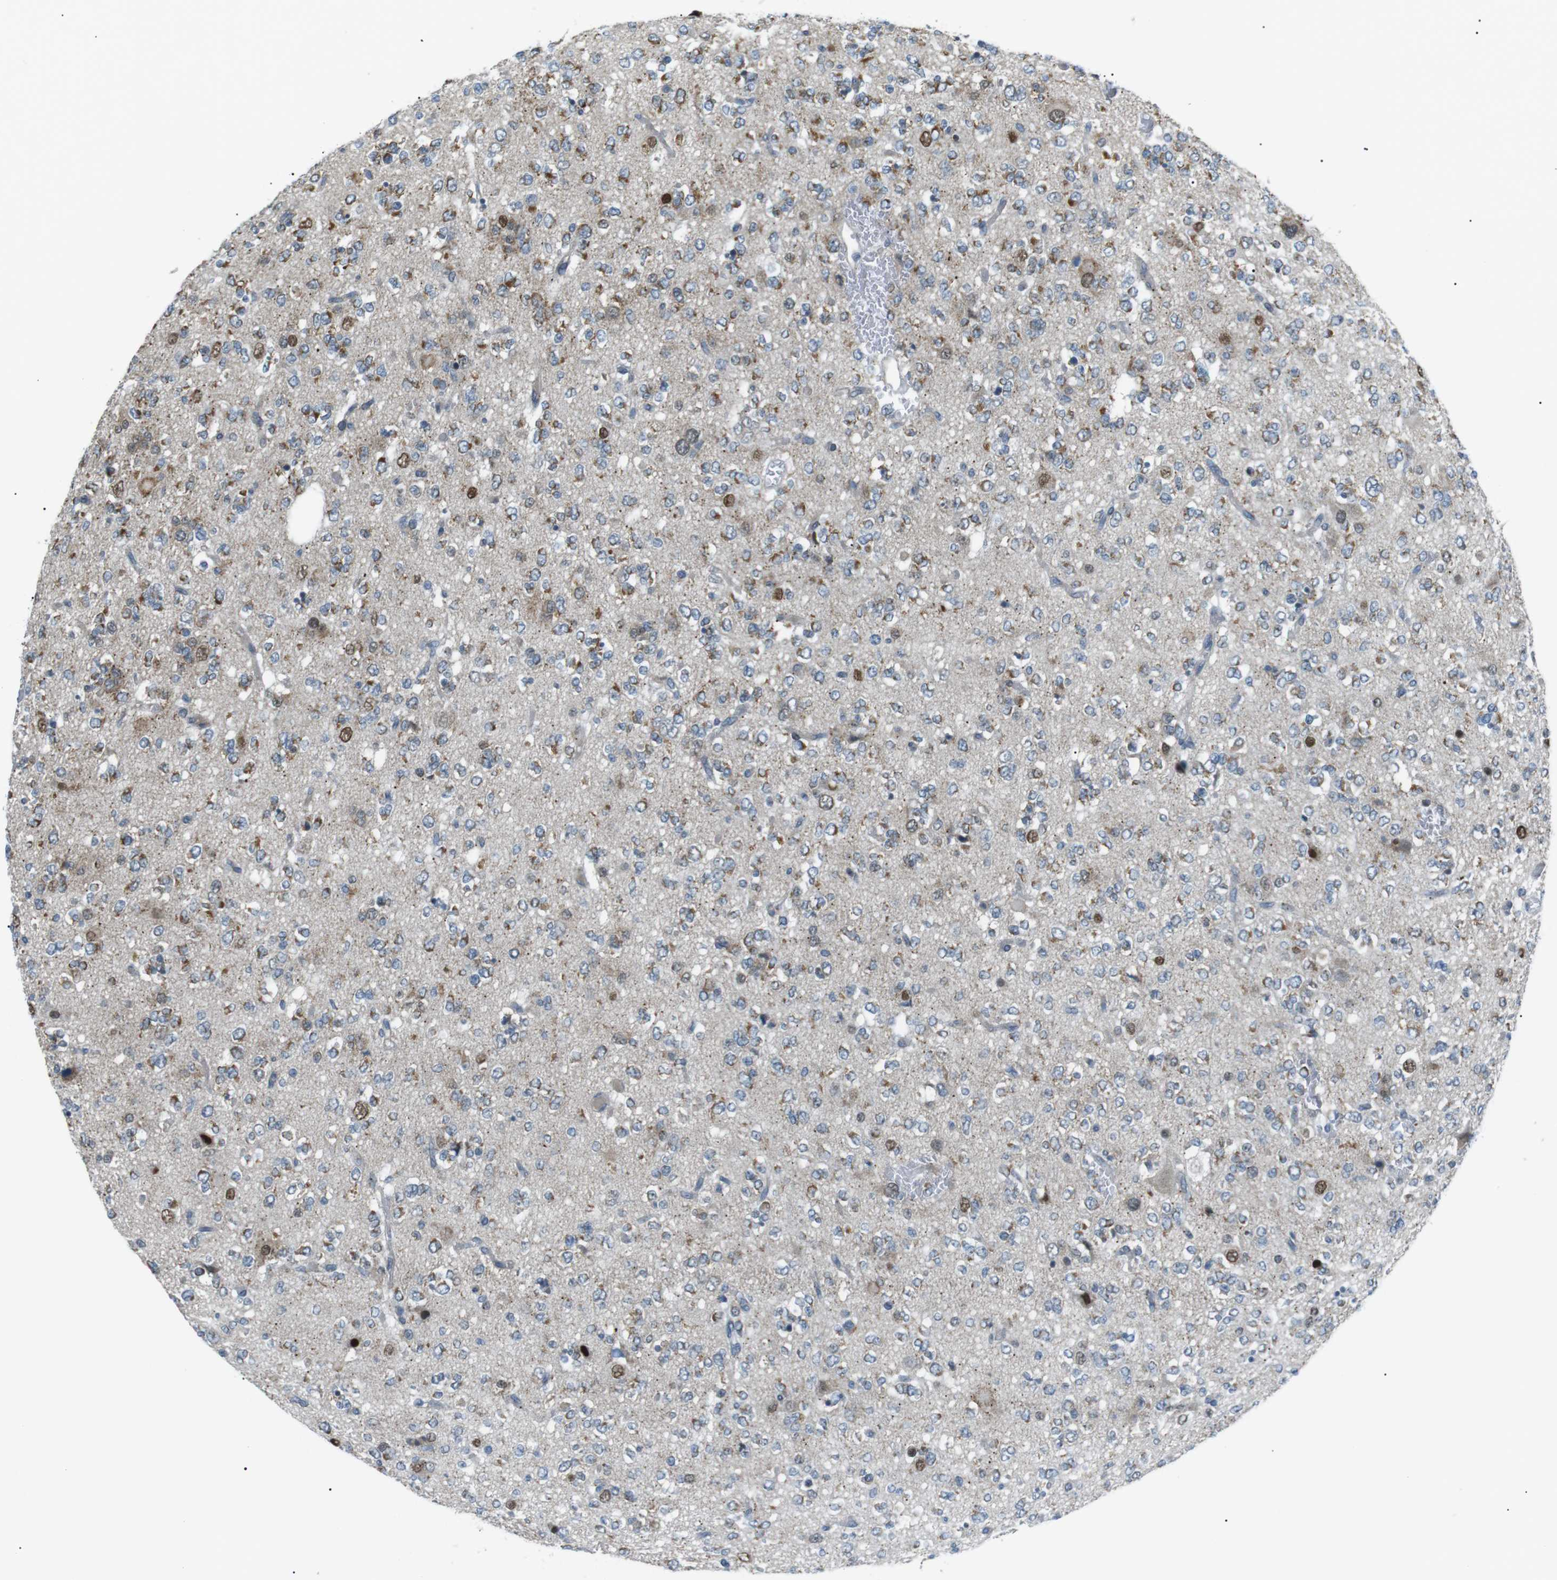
{"staining": {"intensity": "moderate", "quantity": "25%-75%", "location": "cytoplasmic/membranous"}, "tissue": "glioma", "cell_type": "Tumor cells", "image_type": "cancer", "snomed": [{"axis": "morphology", "description": "Glioma, malignant, Low grade"}, {"axis": "topography", "description": "Brain"}], "caption": "About 25%-75% of tumor cells in malignant glioma (low-grade) exhibit moderate cytoplasmic/membranous protein staining as visualized by brown immunohistochemical staining.", "gene": "ARID5B", "patient": {"sex": "male", "age": 38}}